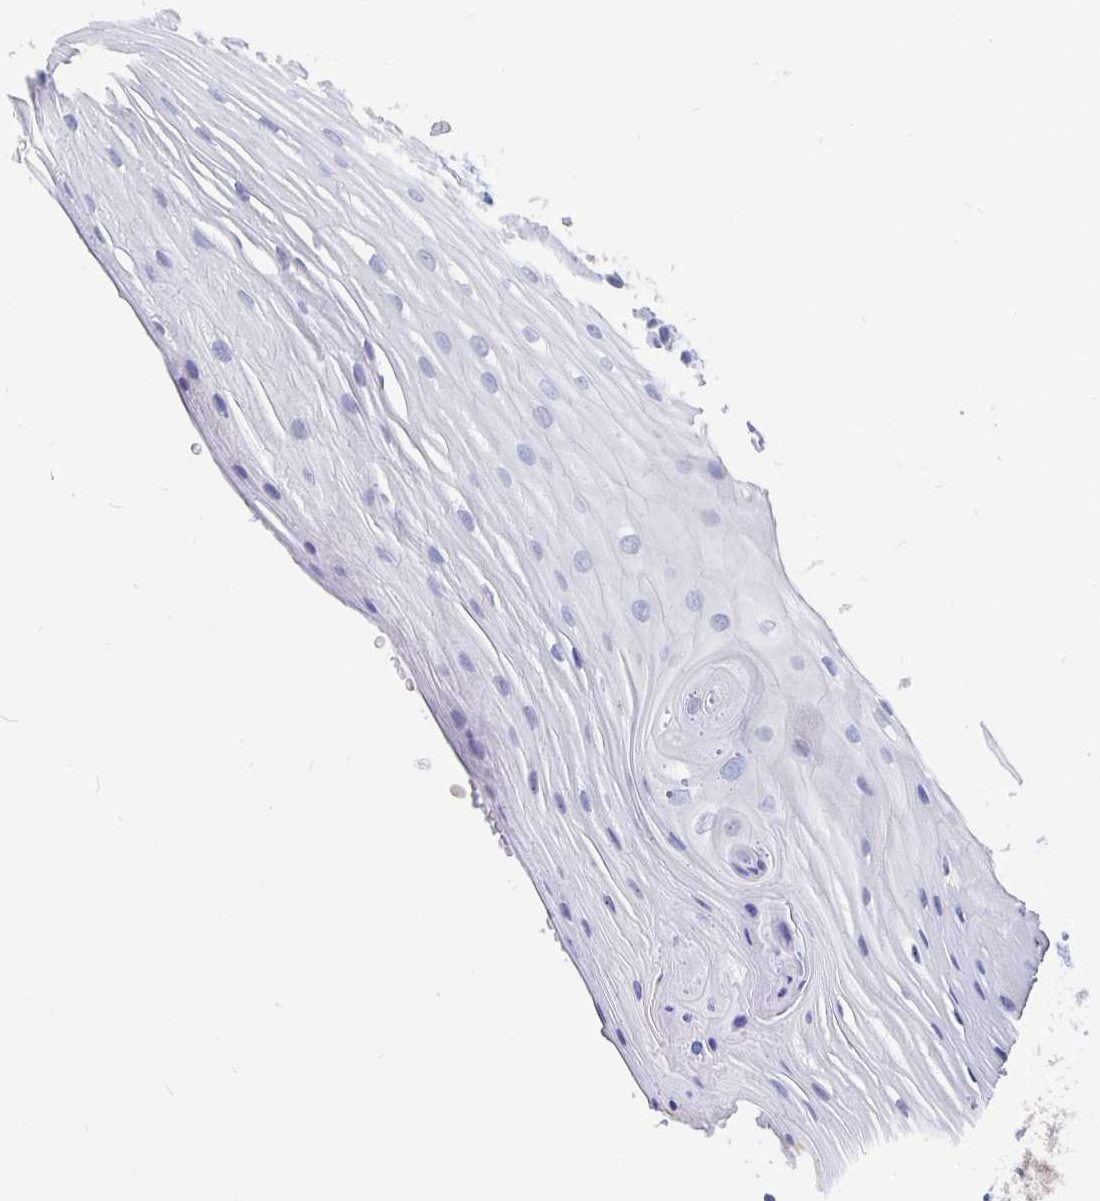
{"staining": {"intensity": "negative", "quantity": "none", "location": "none"}, "tissue": "oral mucosa", "cell_type": "Squamous epithelial cells", "image_type": "normal", "snomed": [{"axis": "morphology", "description": "Normal tissue, NOS"}, {"axis": "topography", "description": "Oral tissue"}], "caption": "Protein analysis of benign oral mucosa exhibits no significant positivity in squamous epithelial cells.", "gene": "SMOC1", "patient": {"sex": "female", "age": 81}}